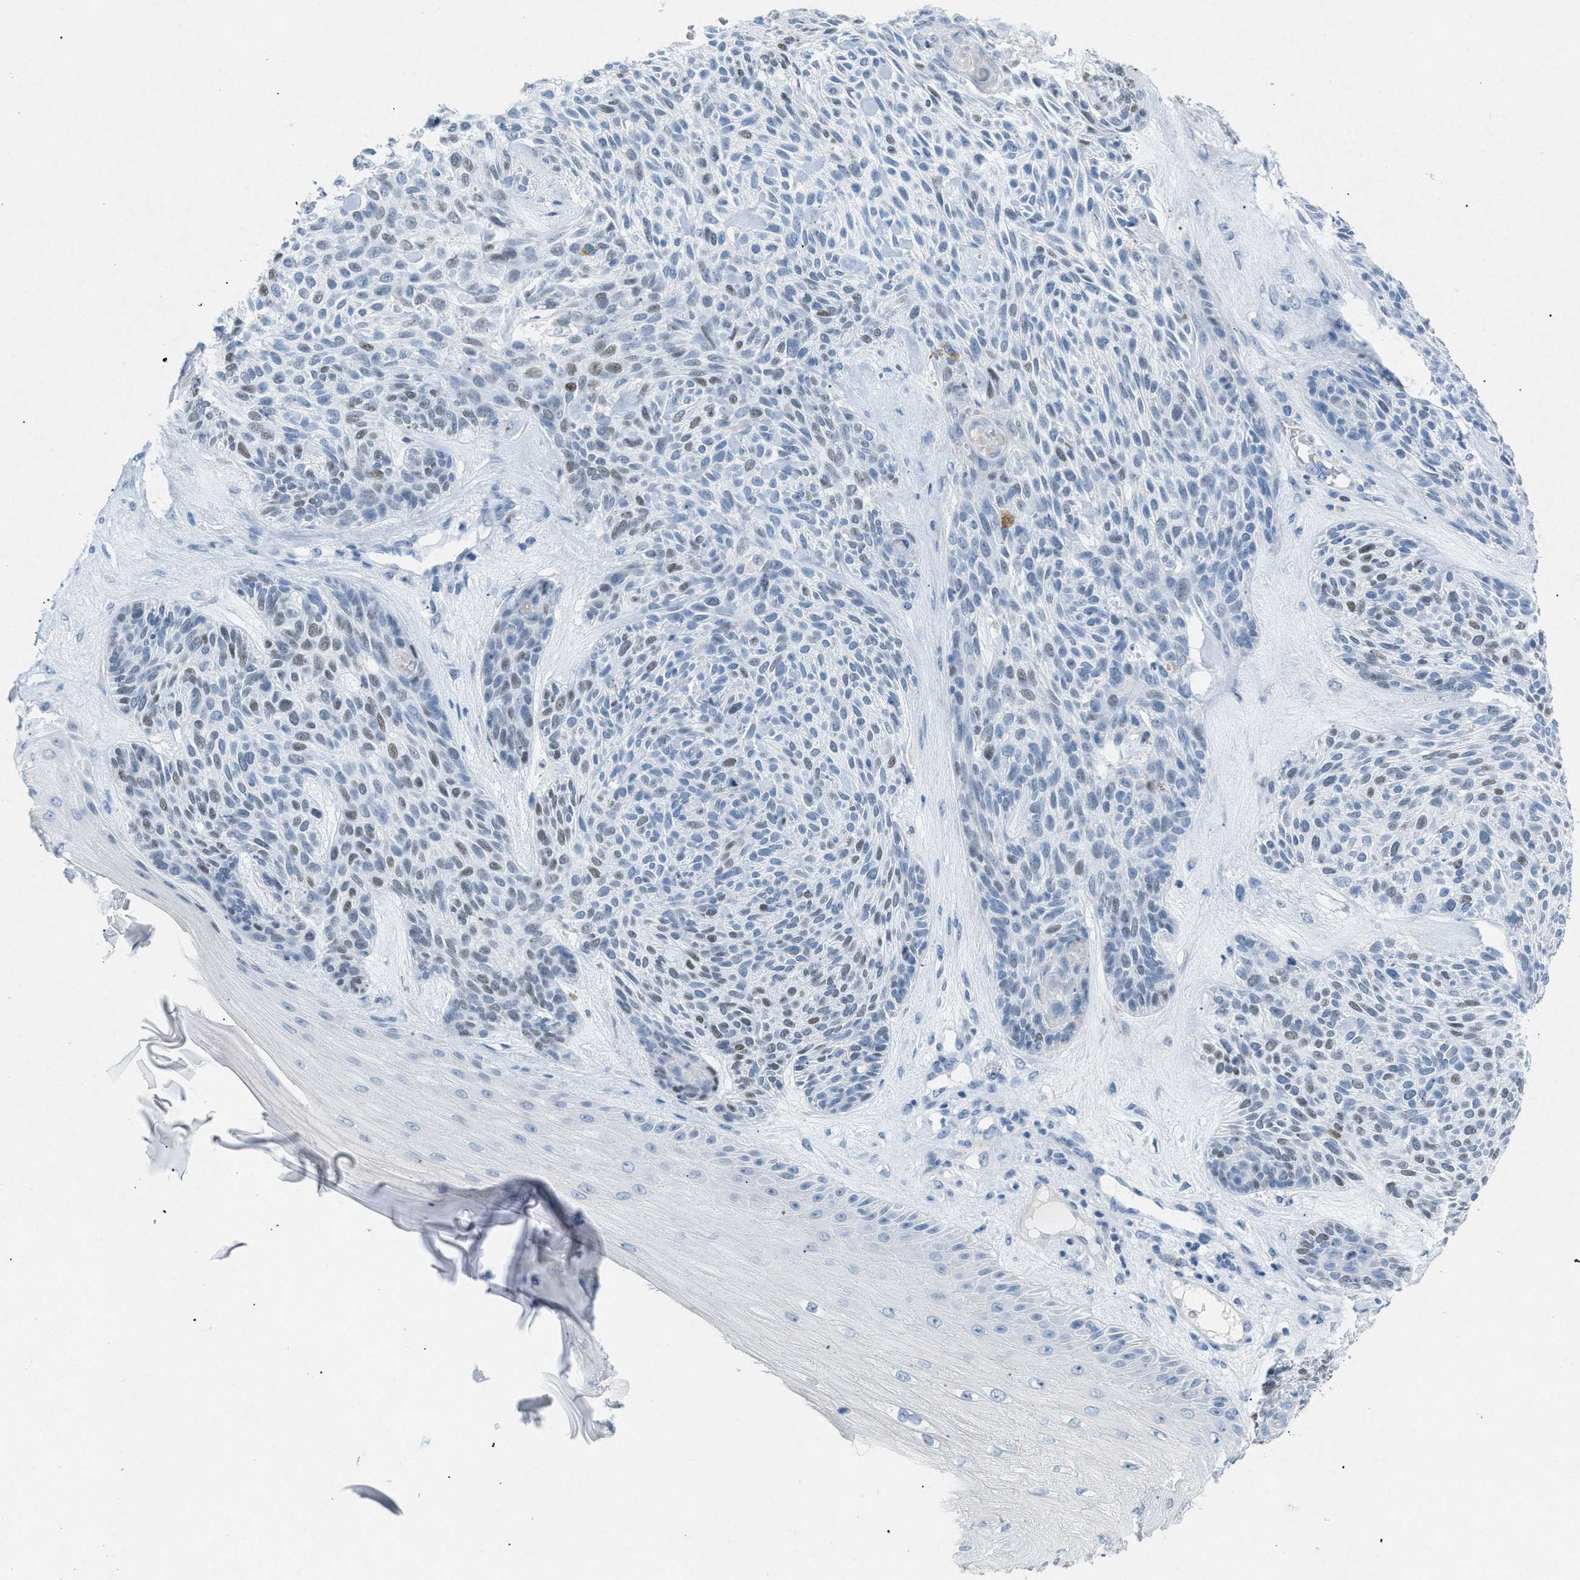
{"staining": {"intensity": "weak", "quantity": "<25%", "location": "nuclear"}, "tissue": "skin cancer", "cell_type": "Tumor cells", "image_type": "cancer", "snomed": [{"axis": "morphology", "description": "Basal cell carcinoma"}, {"axis": "topography", "description": "Skin"}], "caption": "A high-resolution histopathology image shows immunohistochemistry staining of skin cancer, which exhibits no significant expression in tumor cells.", "gene": "TASOR", "patient": {"sex": "male", "age": 55}}